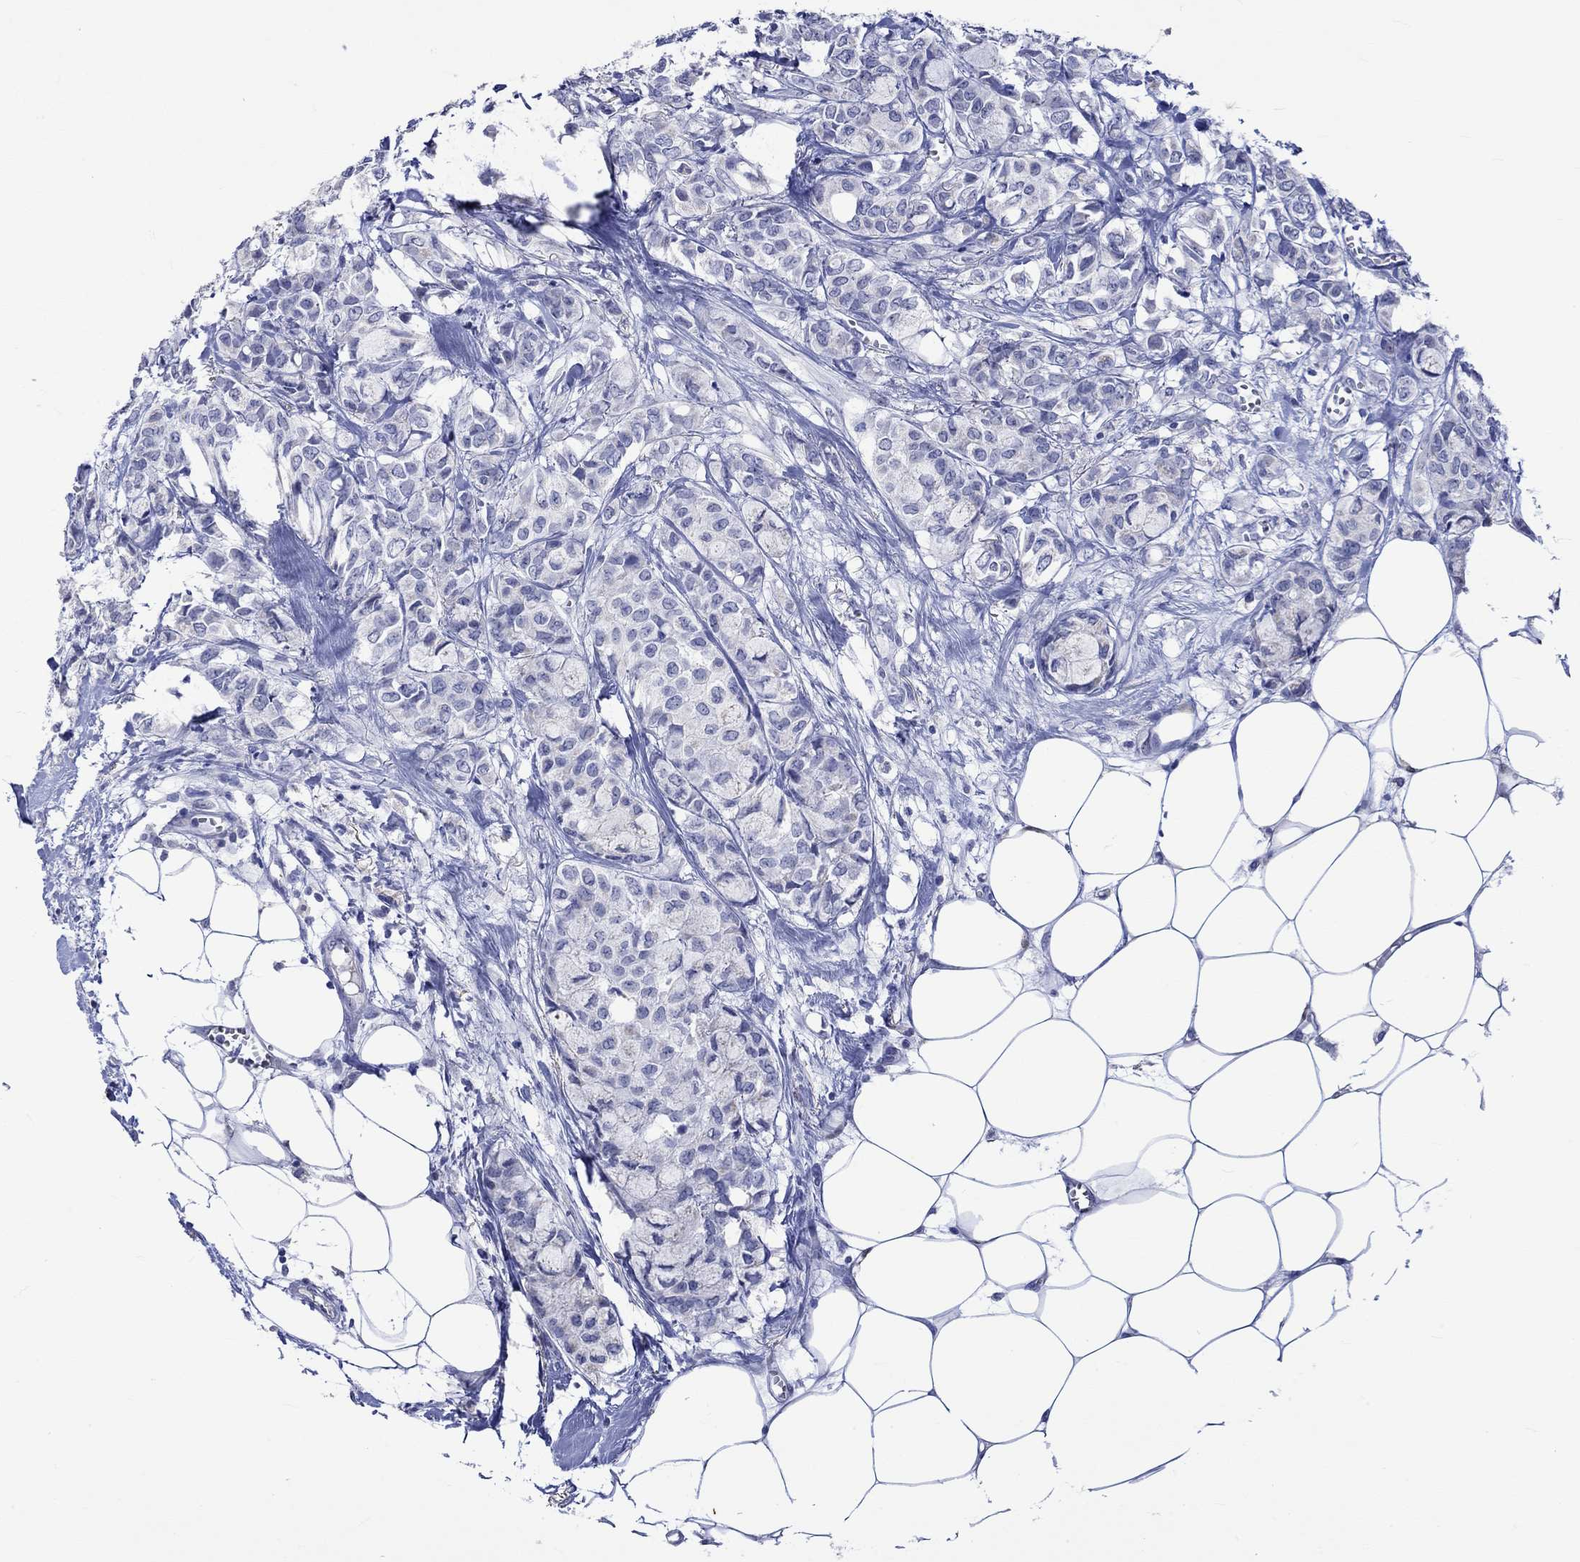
{"staining": {"intensity": "negative", "quantity": "none", "location": "none"}, "tissue": "breast cancer", "cell_type": "Tumor cells", "image_type": "cancer", "snomed": [{"axis": "morphology", "description": "Duct carcinoma"}, {"axis": "topography", "description": "Breast"}], "caption": "Immunohistochemistry (IHC) of human breast cancer displays no expression in tumor cells. Nuclei are stained in blue.", "gene": "KLHL35", "patient": {"sex": "female", "age": 85}}